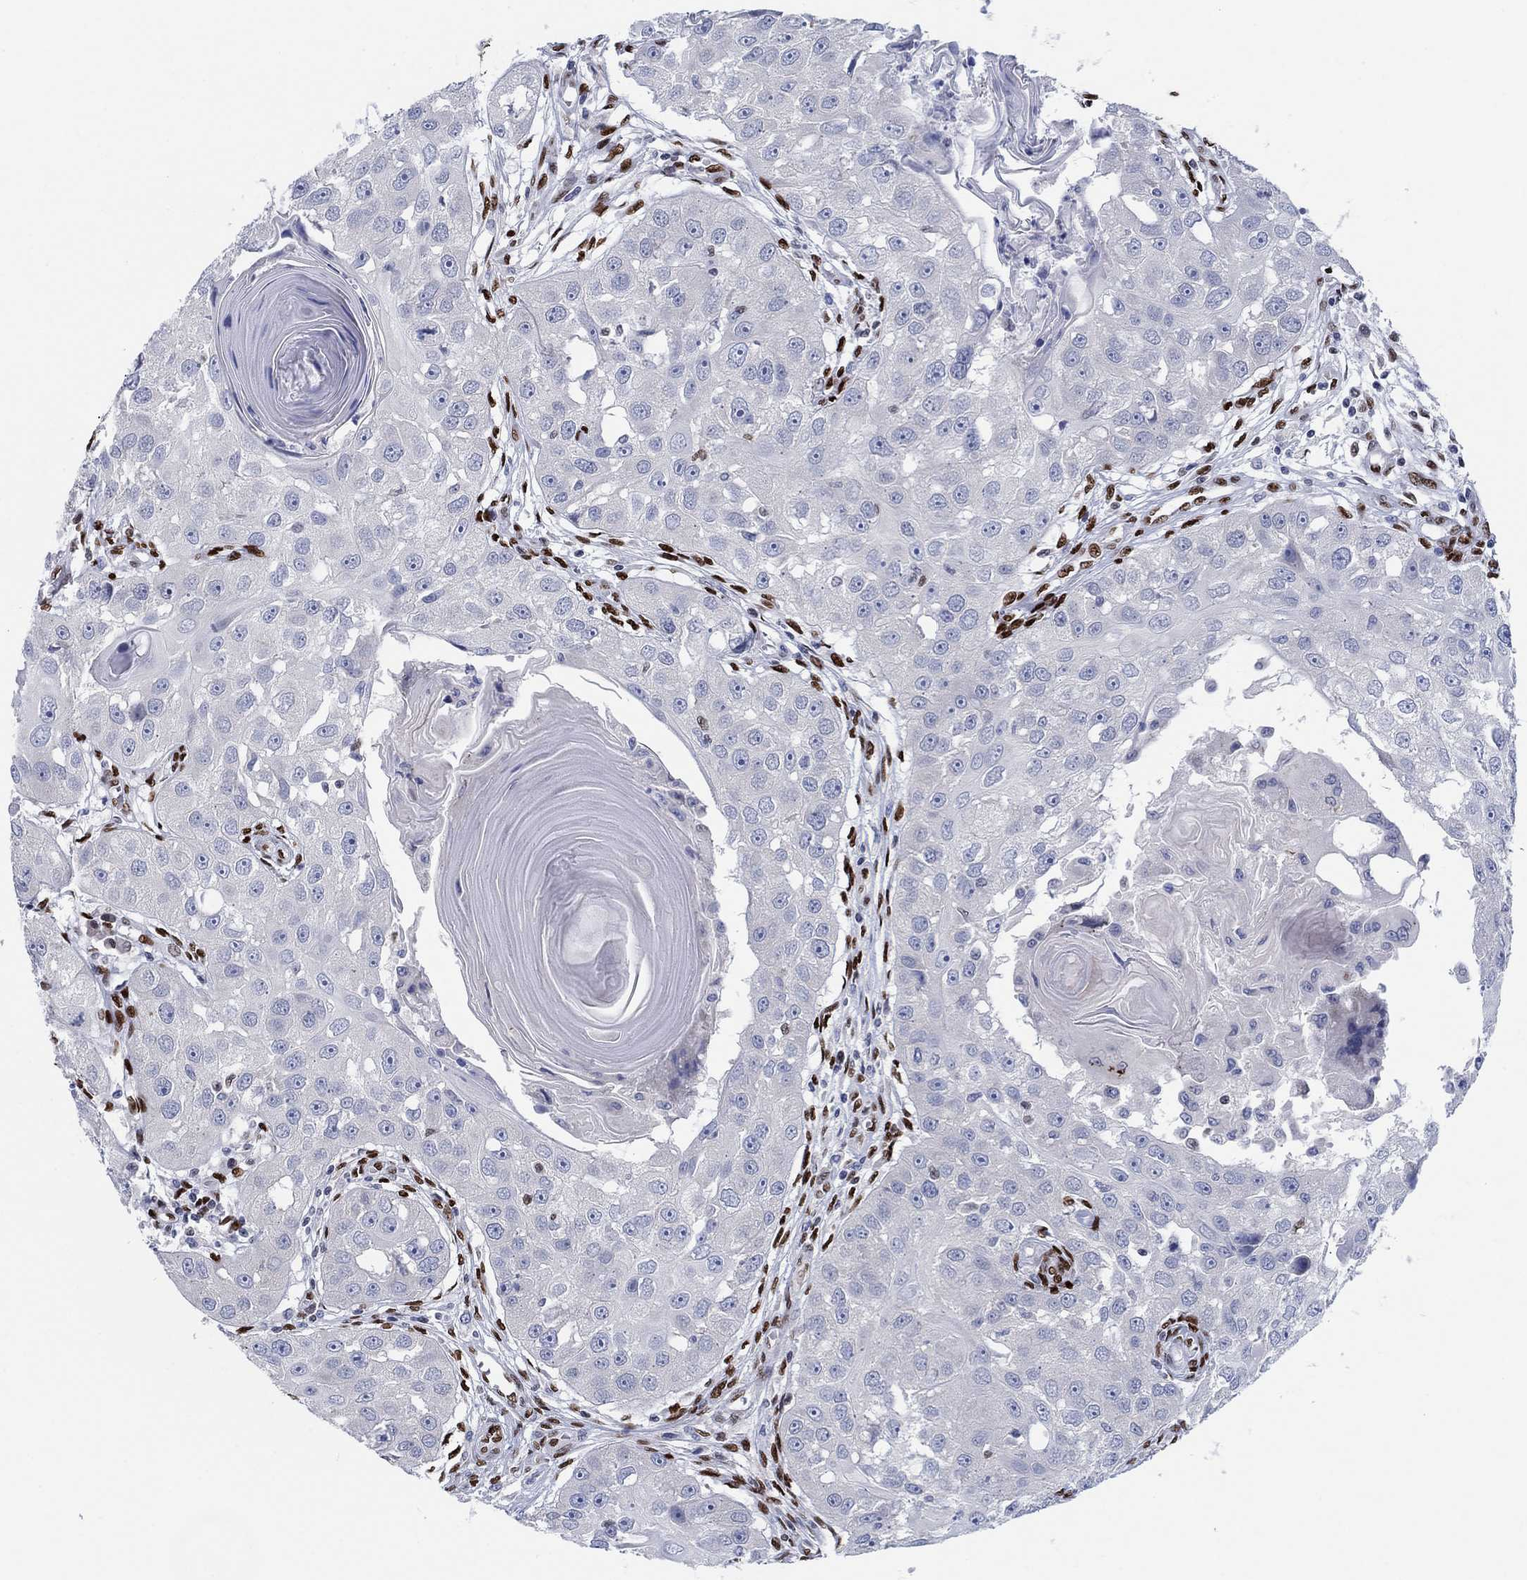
{"staining": {"intensity": "negative", "quantity": "none", "location": "none"}, "tissue": "head and neck cancer", "cell_type": "Tumor cells", "image_type": "cancer", "snomed": [{"axis": "morphology", "description": "Squamous cell carcinoma, NOS"}, {"axis": "topography", "description": "Head-Neck"}], "caption": "The immunohistochemistry histopathology image has no significant positivity in tumor cells of head and neck squamous cell carcinoma tissue.", "gene": "ZEB1", "patient": {"sex": "male", "age": 51}}